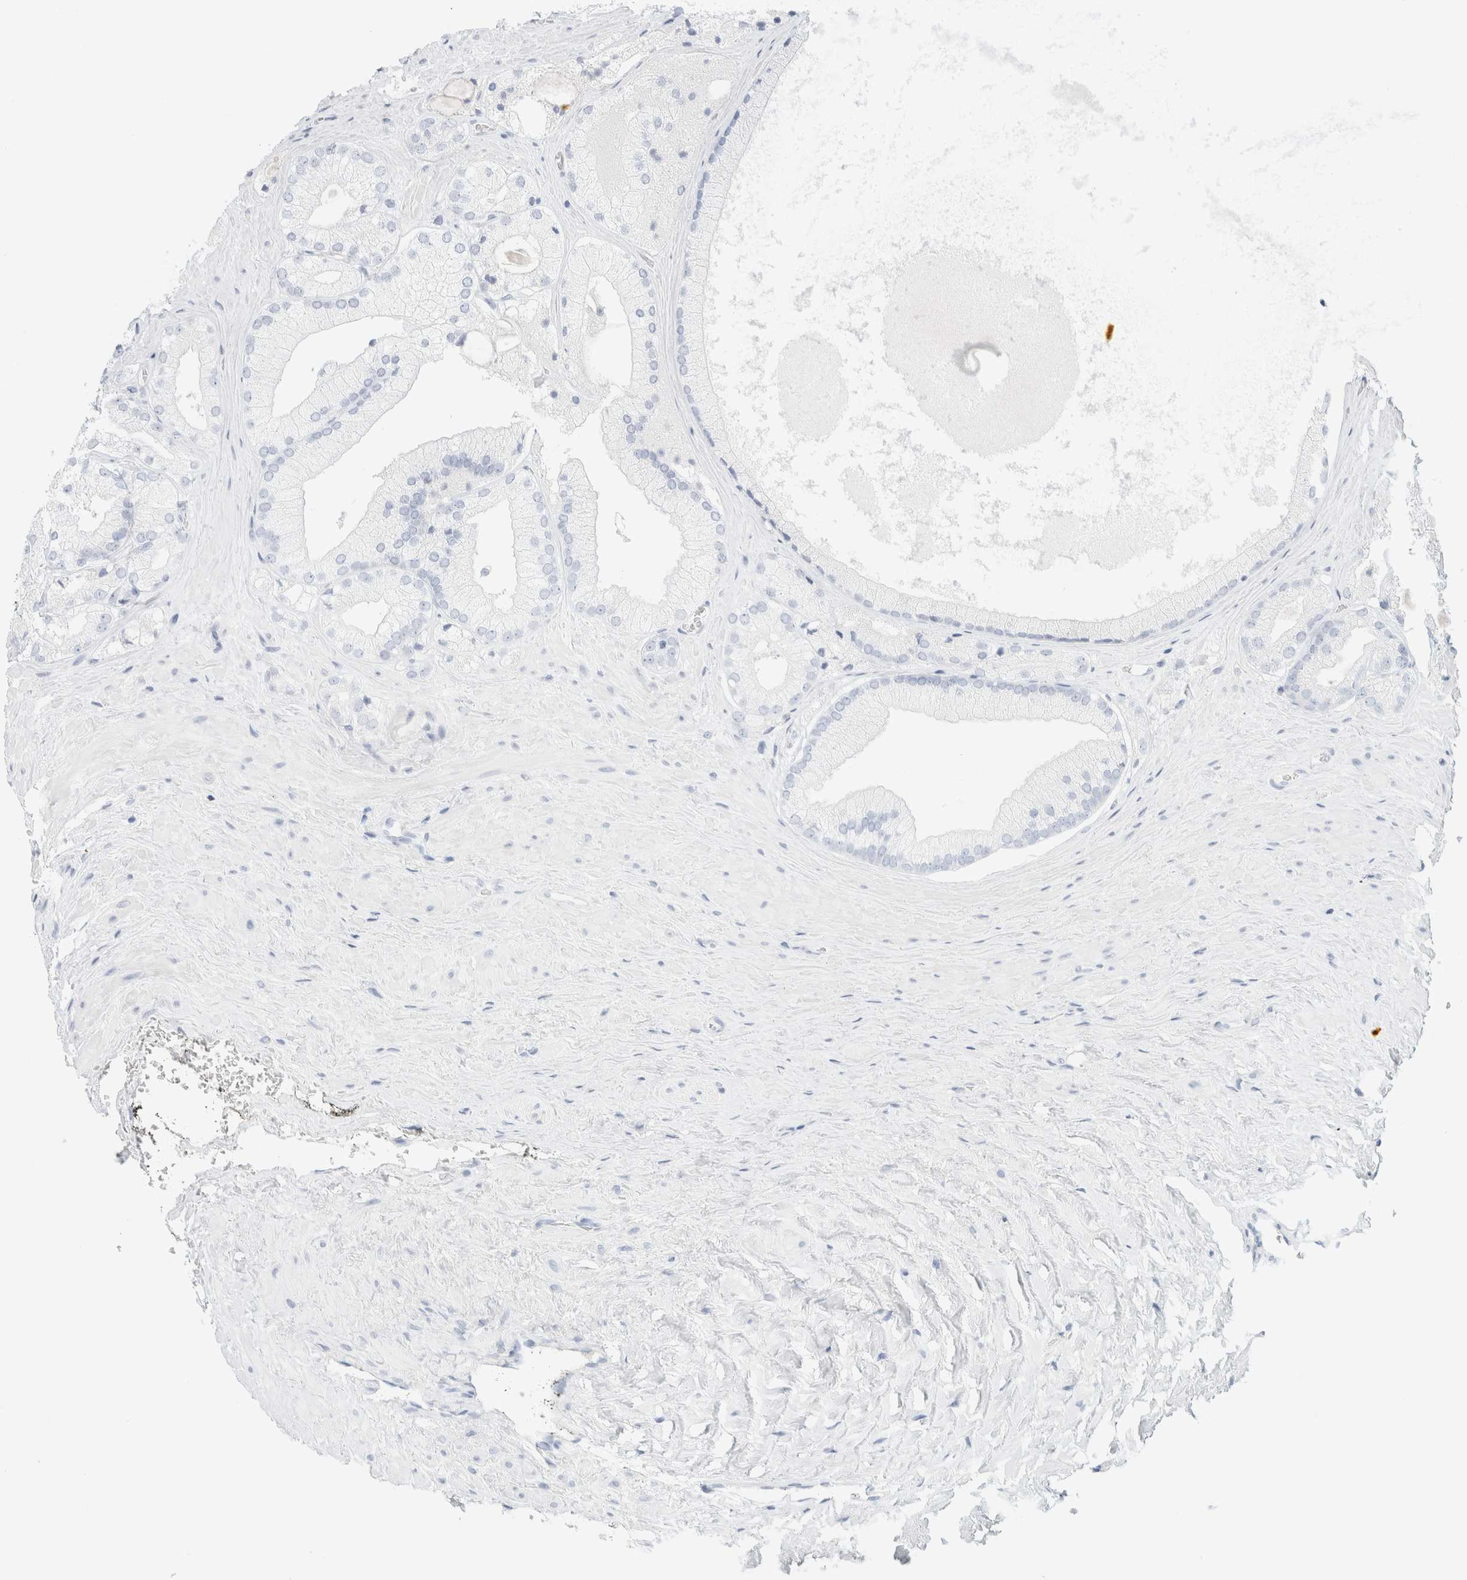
{"staining": {"intensity": "negative", "quantity": "none", "location": "none"}, "tissue": "prostate cancer", "cell_type": "Tumor cells", "image_type": "cancer", "snomed": [{"axis": "morphology", "description": "Adenocarcinoma, Low grade"}, {"axis": "topography", "description": "Prostate"}], "caption": "Tumor cells are negative for brown protein staining in prostate low-grade adenocarcinoma.", "gene": "HEXD", "patient": {"sex": "male", "age": 65}}